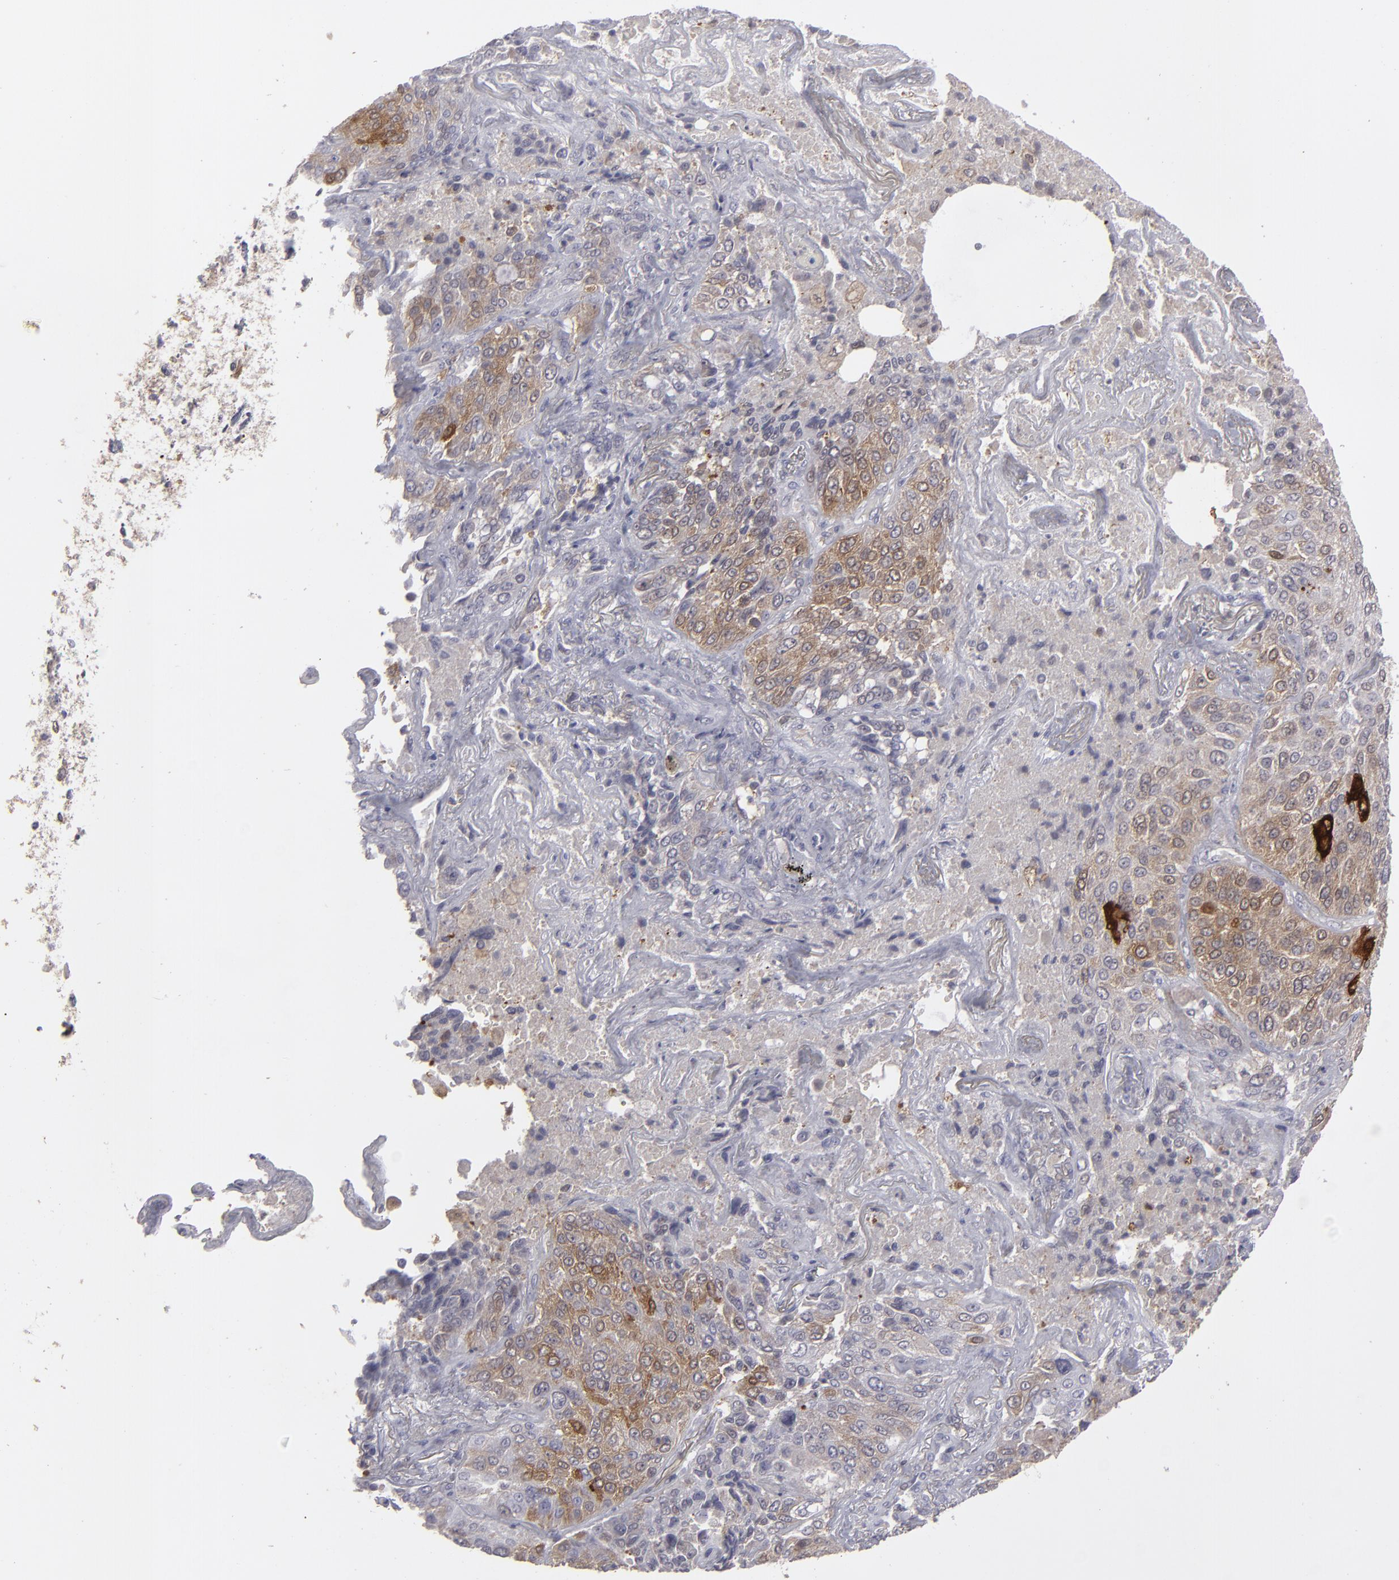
{"staining": {"intensity": "weak", "quantity": "25%-75%", "location": "cytoplasmic/membranous"}, "tissue": "lung cancer", "cell_type": "Tumor cells", "image_type": "cancer", "snomed": [{"axis": "morphology", "description": "Squamous cell carcinoma, NOS"}, {"axis": "topography", "description": "Lung"}], "caption": "Immunohistochemical staining of squamous cell carcinoma (lung) shows low levels of weak cytoplasmic/membranous staining in about 25%-75% of tumor cells.", "gene": "SEMA3G", "patient": {"sex": "male", "age": 54}}